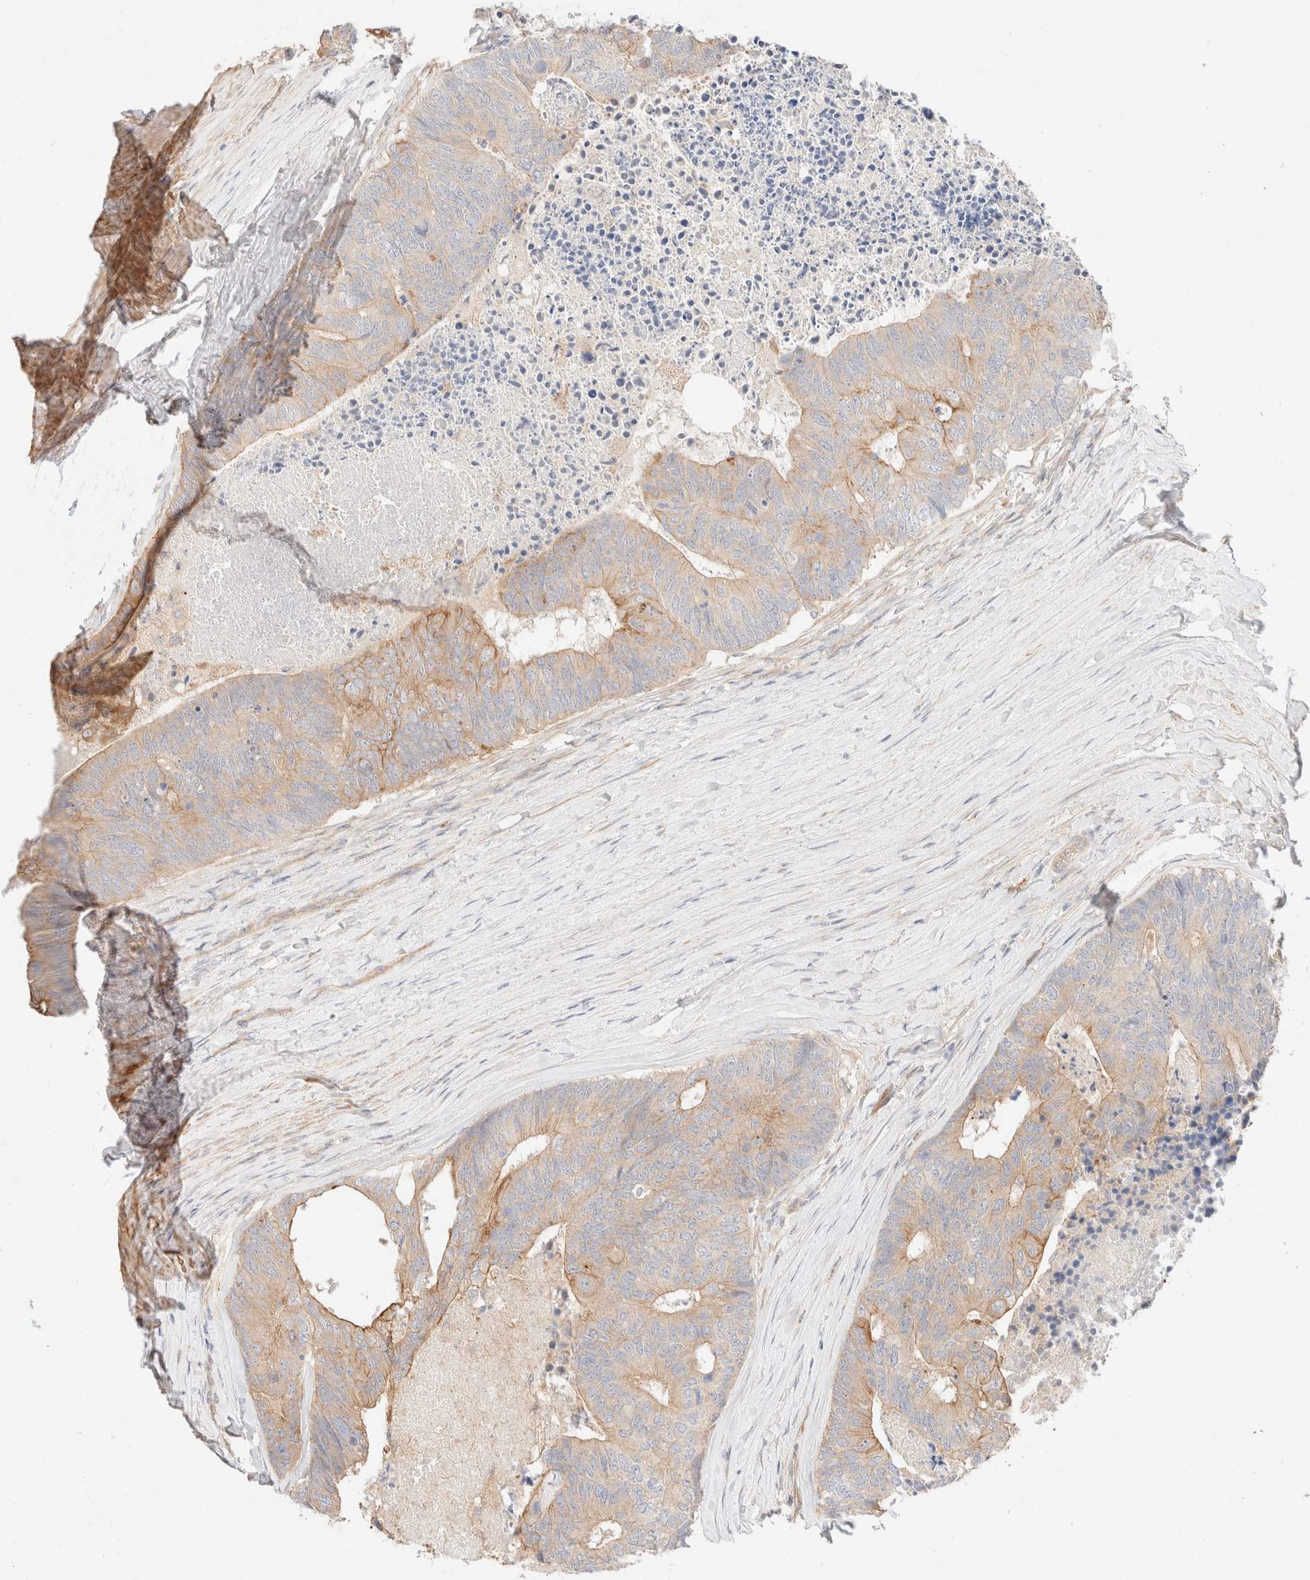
{"staining": {"intensity": "moderate", "quantity": ">75%", "location": "cytoplasmic/membranous"}, "tissue": "colorectal cancer", "cell_type": "Tumor cells", "image_type": "cancer", "snomed": [{"axis": "morphology", "description": "Adenocarcinoma, NOS"}, {"axis": "topography", "description": "Colon"}], "caption": "Colorectal cancer (adenocarcinoma) stained for a protein shows moderate cytoplasmic/membranous positivity in tumor cells. (DAB (3,3'-diaminobenzidine) IHC, brown staining for protein, blue staining for nuclei).", "gene": "NIBAN2", "patient": {"sex": "female", "age": 67}}